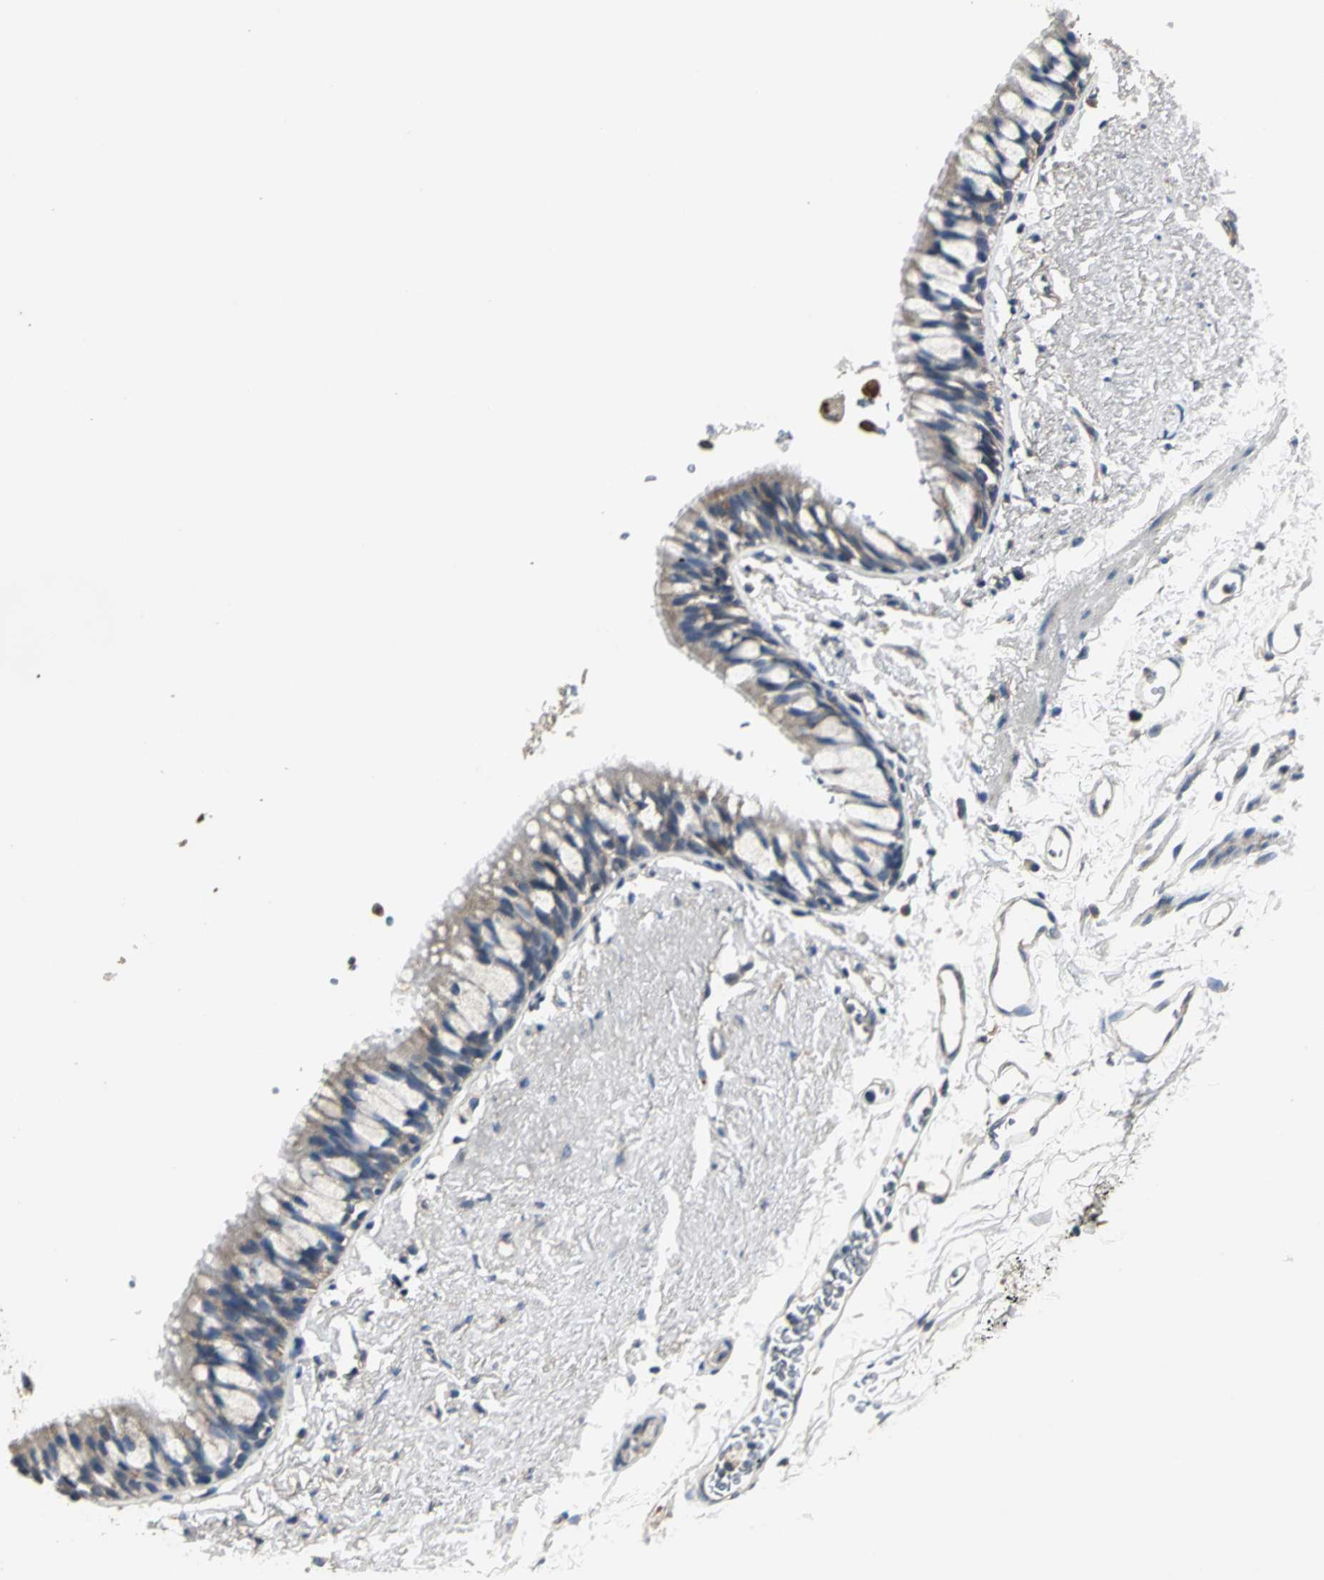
{"staining": {"intensity": "weak", "quantity": ">75%", "location": "cytoplasmic/membranous"}, "tissue": "bronchus", "cell_type": "Respiratory epithelial cells", "image_type": "normal", "snomed": [{"axis": "morphology", "description": "Normal tissue, NOS"}, {"axis": "topography", "description": "Bronchus"}], "caption": "Approximately >75% of respiratory epithelial cells in benign bronchus show weak cytoplasmic/membranous protein expression as visualized by brown immunohistochemical staining.", "gene": "IRF3", "patient": {"sex": "female", "age": 73}}